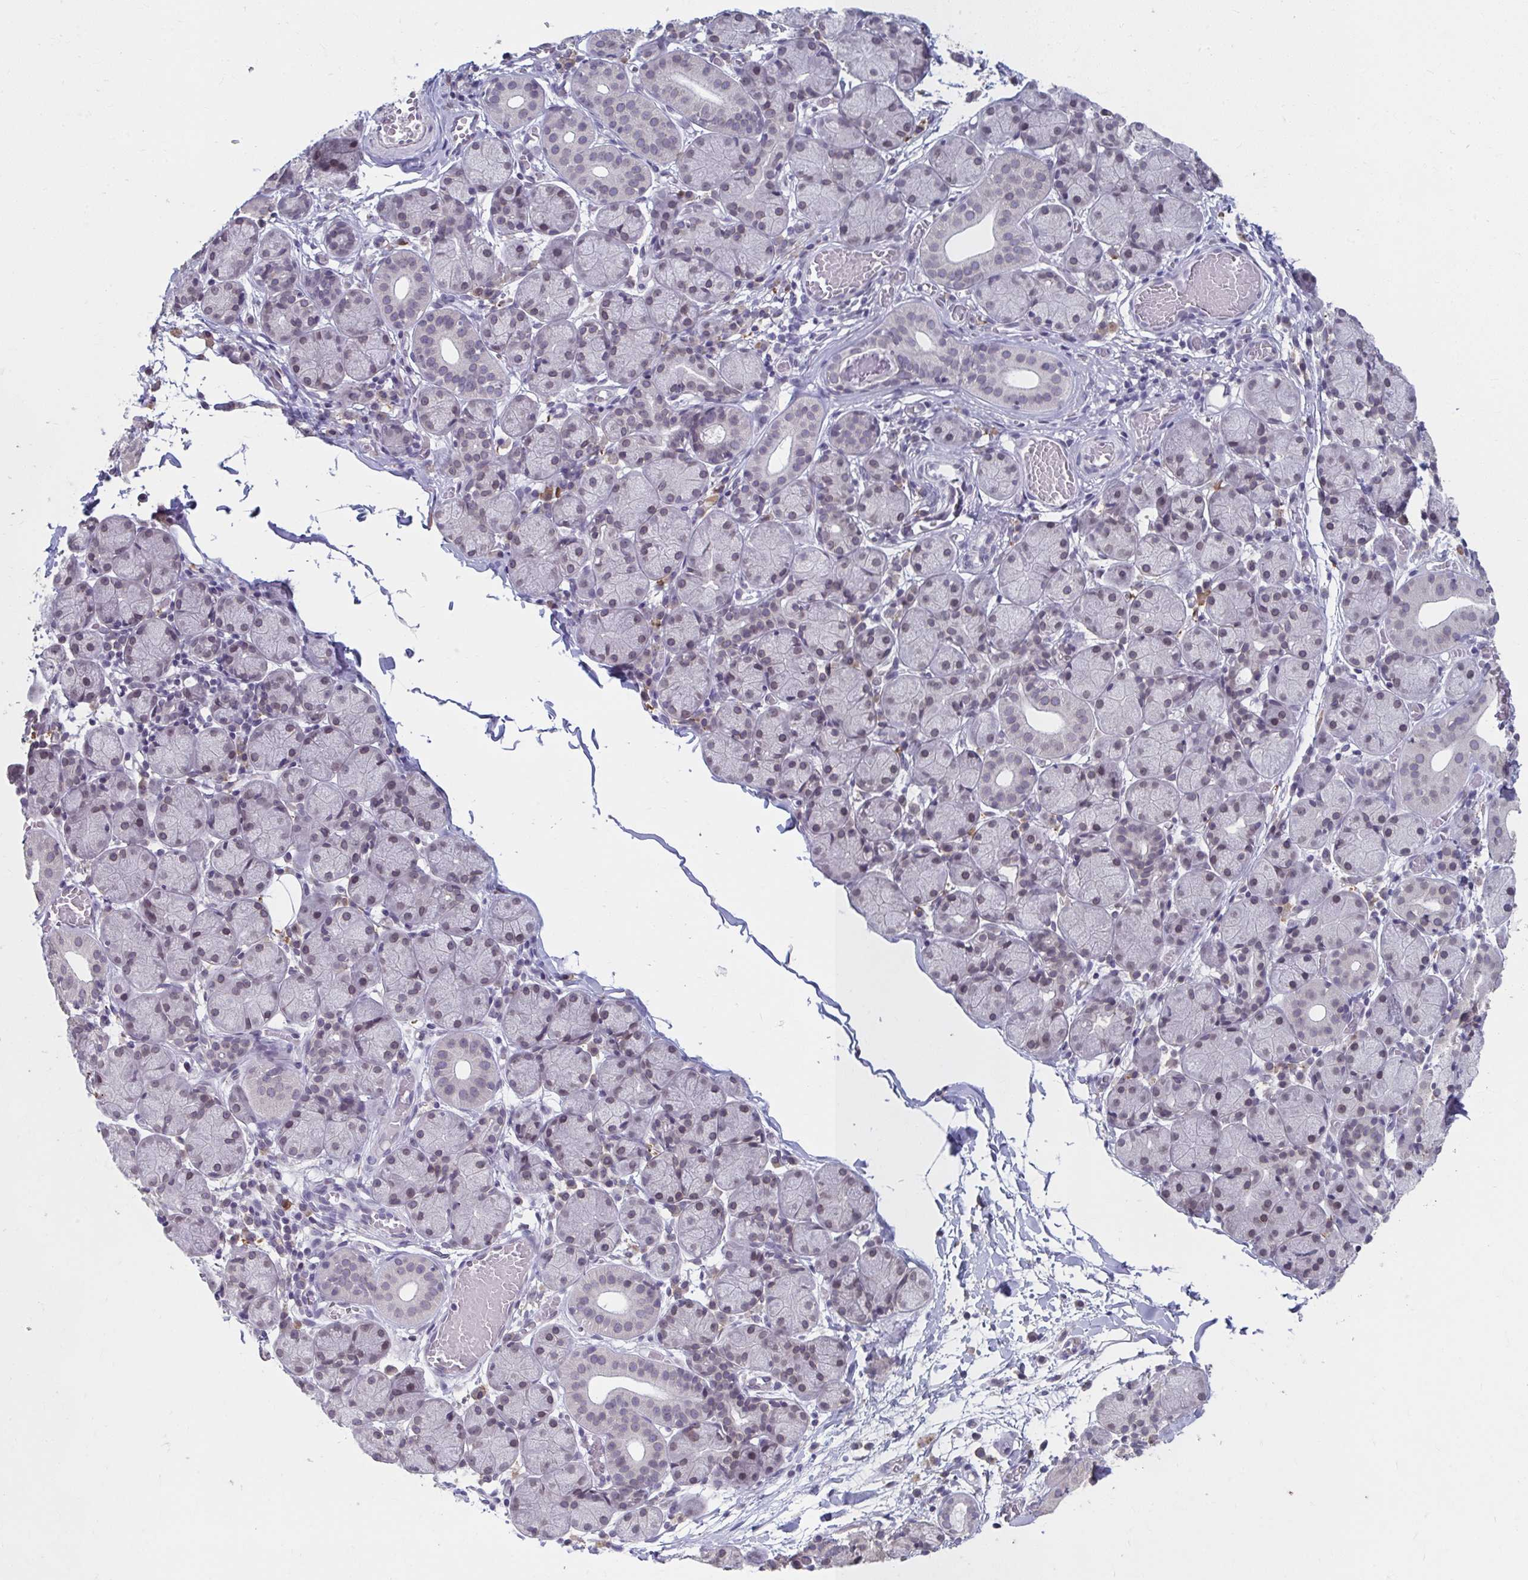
{"staining": {"intensity": "weak", "quantity": "<25%", "location": "nuclear"}, "tissue": "salivary gland", "cell_type": "Glandular cells", "image_type": "normal", "snomed": [{"axis": "morphology", "description": "Normal tissue, NOS"}, {"axis": "topography", "description": "Salivary gland"}], "caption": "IHC of normal salivary gland exhibits no staining in glandular cells. The staining is performed using DAB brown chromogen with nuclei counter-stained in using hematoxylin.", "gene": "NUP133", "patient": {"sex": "female", "age": 24}}